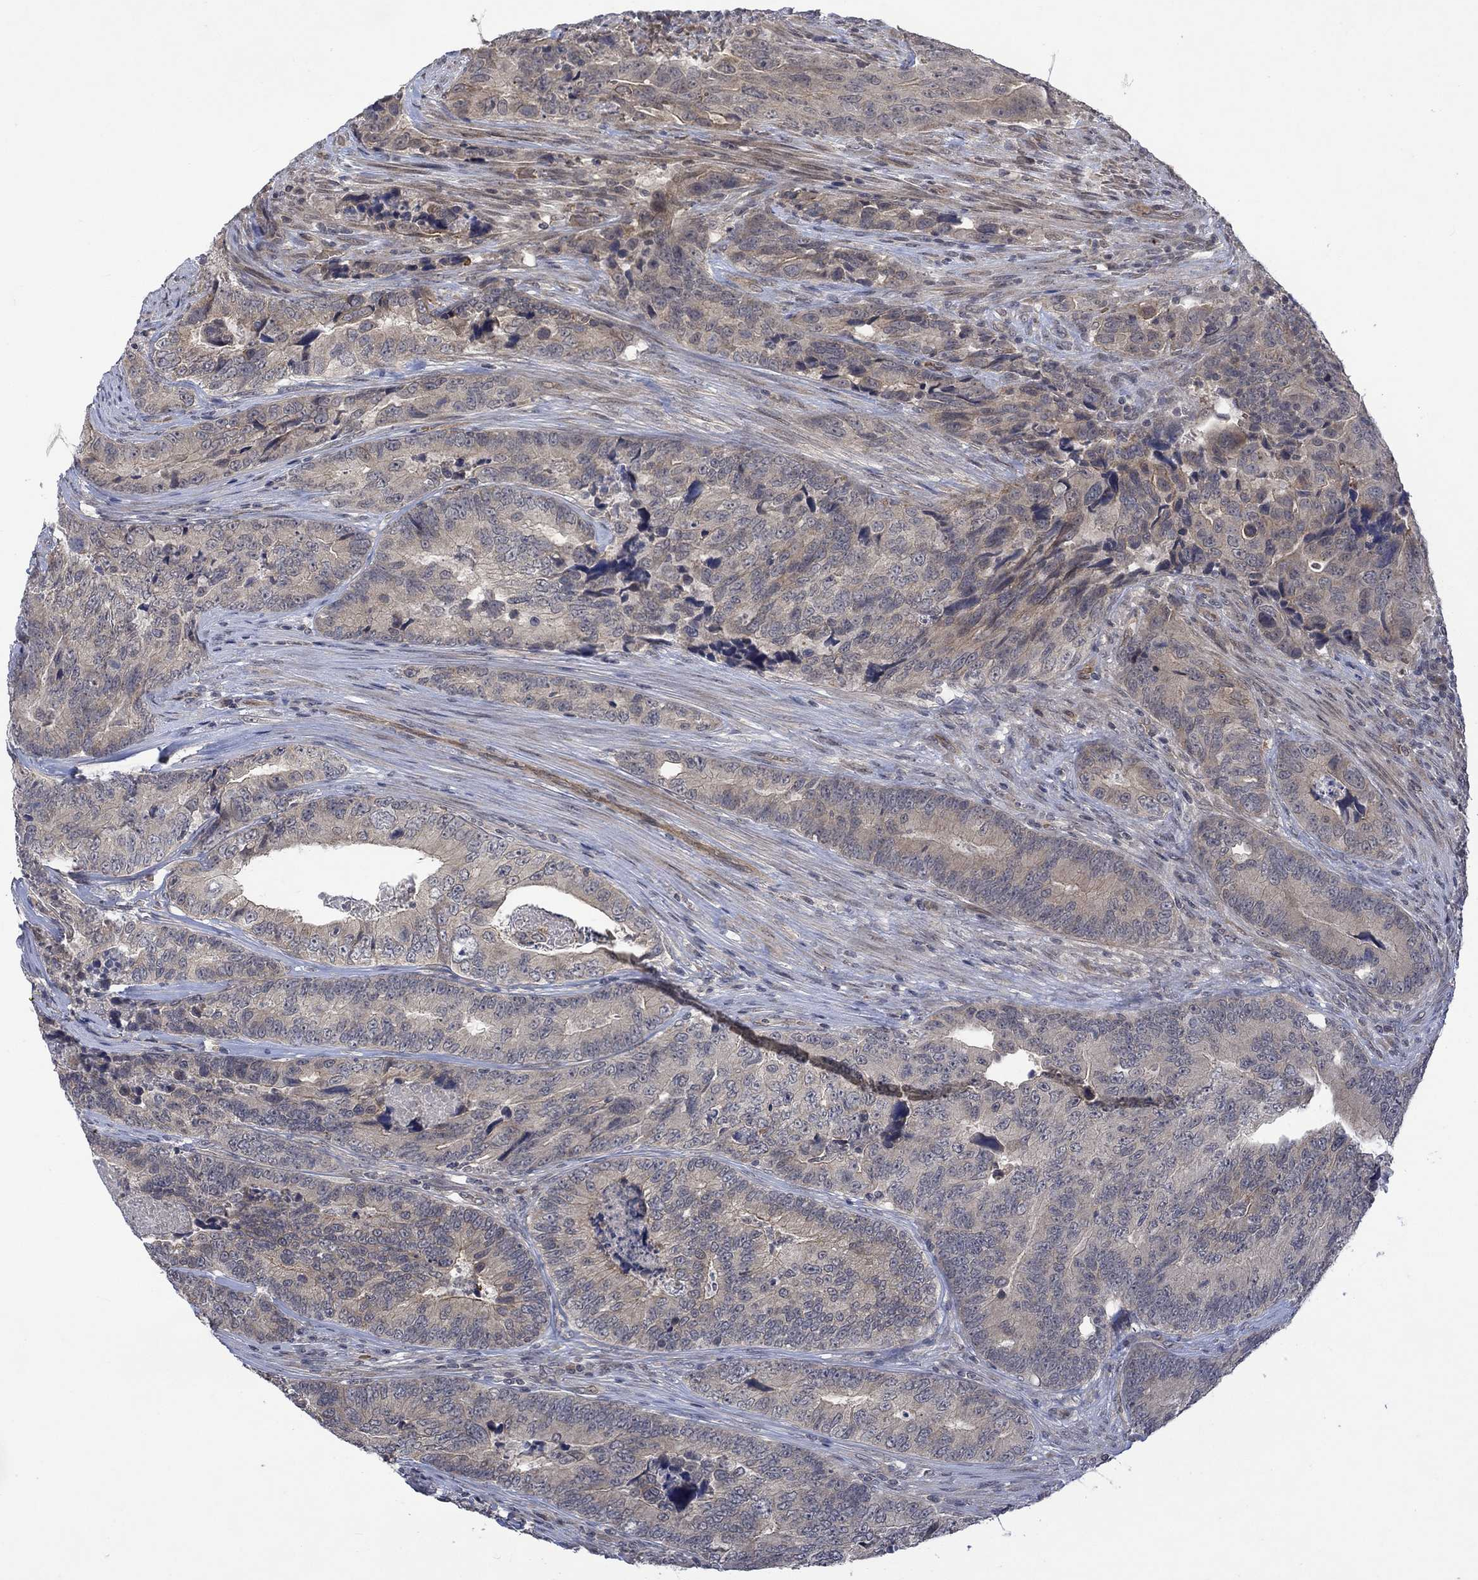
{"staining": {"intensity": "moderate", "quantity": "<25%", "location": "cytoplasmic/membranous"}, "tissue": "colorectal cancer", "cell_type": "Tumor cells", "image_type": "cancer", "snomed": [{"axis": "morphology", "description": "Adenocarcinoma, NOS"}, {"axis": "topography", "description": "Colon"}], "caption": "Immunohistochemistry (IHC) micrograph of colorectal cancer (adenocarcinoma) stained for a protein (brown), which exhibits low levels of moderate cytoplasmic/membranous staining in about <25% of tumor cells.", "gene": "GRIN2D", "patient": {"sex": "female", "age": 72}}